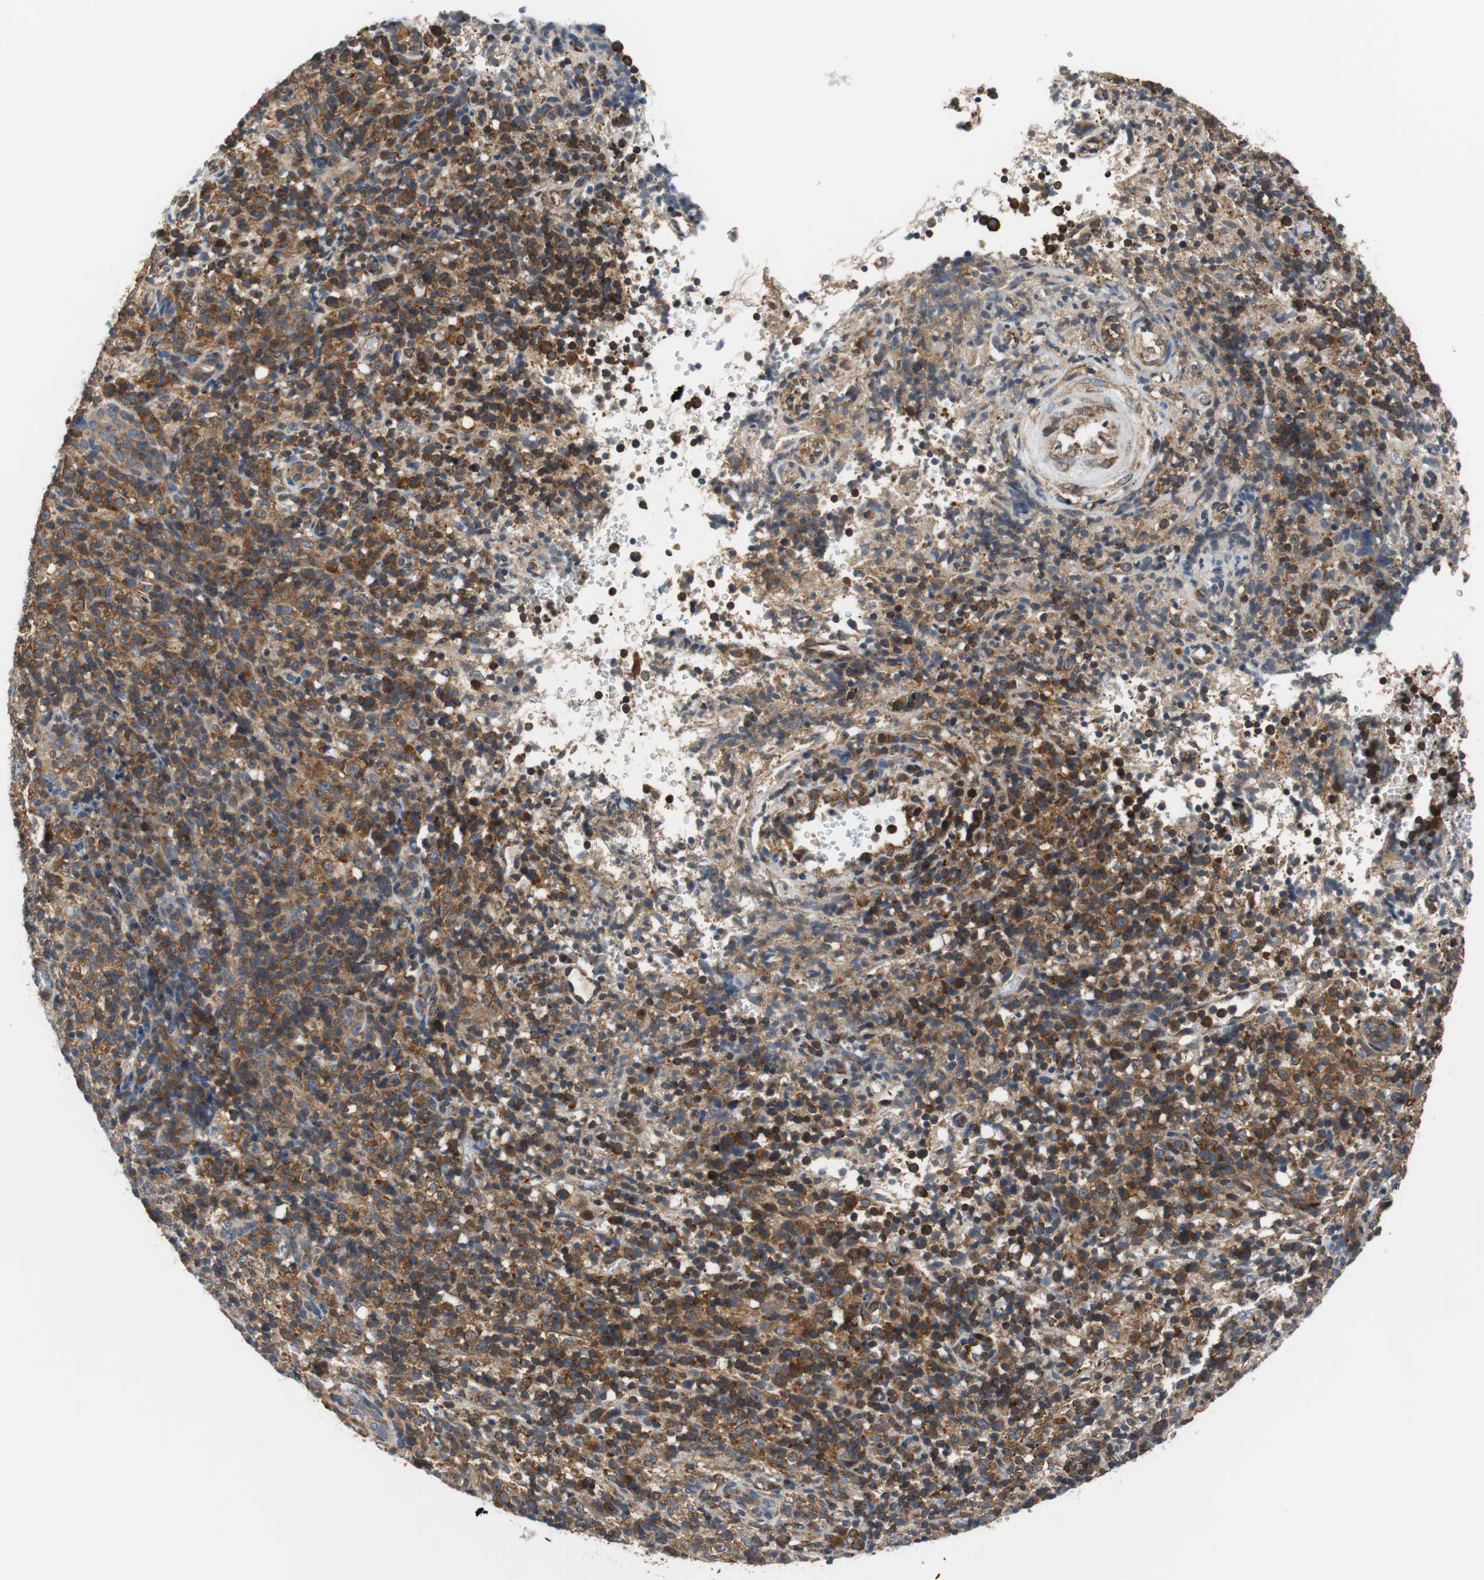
{"staining": {"intensity": "strong", "quantity": ">75%", "location": "cytoplasmic/membranous"}, "tissue": "lymphoma", "cell_type": "Tumor cells", "image_type": "cancer", "snomed": [{"axis": "morphology", "description": "Malignant lymphoma, non-Hodgkin's type, High grade"}, {"axis": "topography", "description": "Lymph node"}], "caption": "A photomicrograph showing strong cytoplasmic/membranous positivity in about >75% of tumor cells in lymphoma, as visualized by brown immunohistochemical staining.", "gene": "CNOT3", "patient": {"sex": "female", "age": 76}}